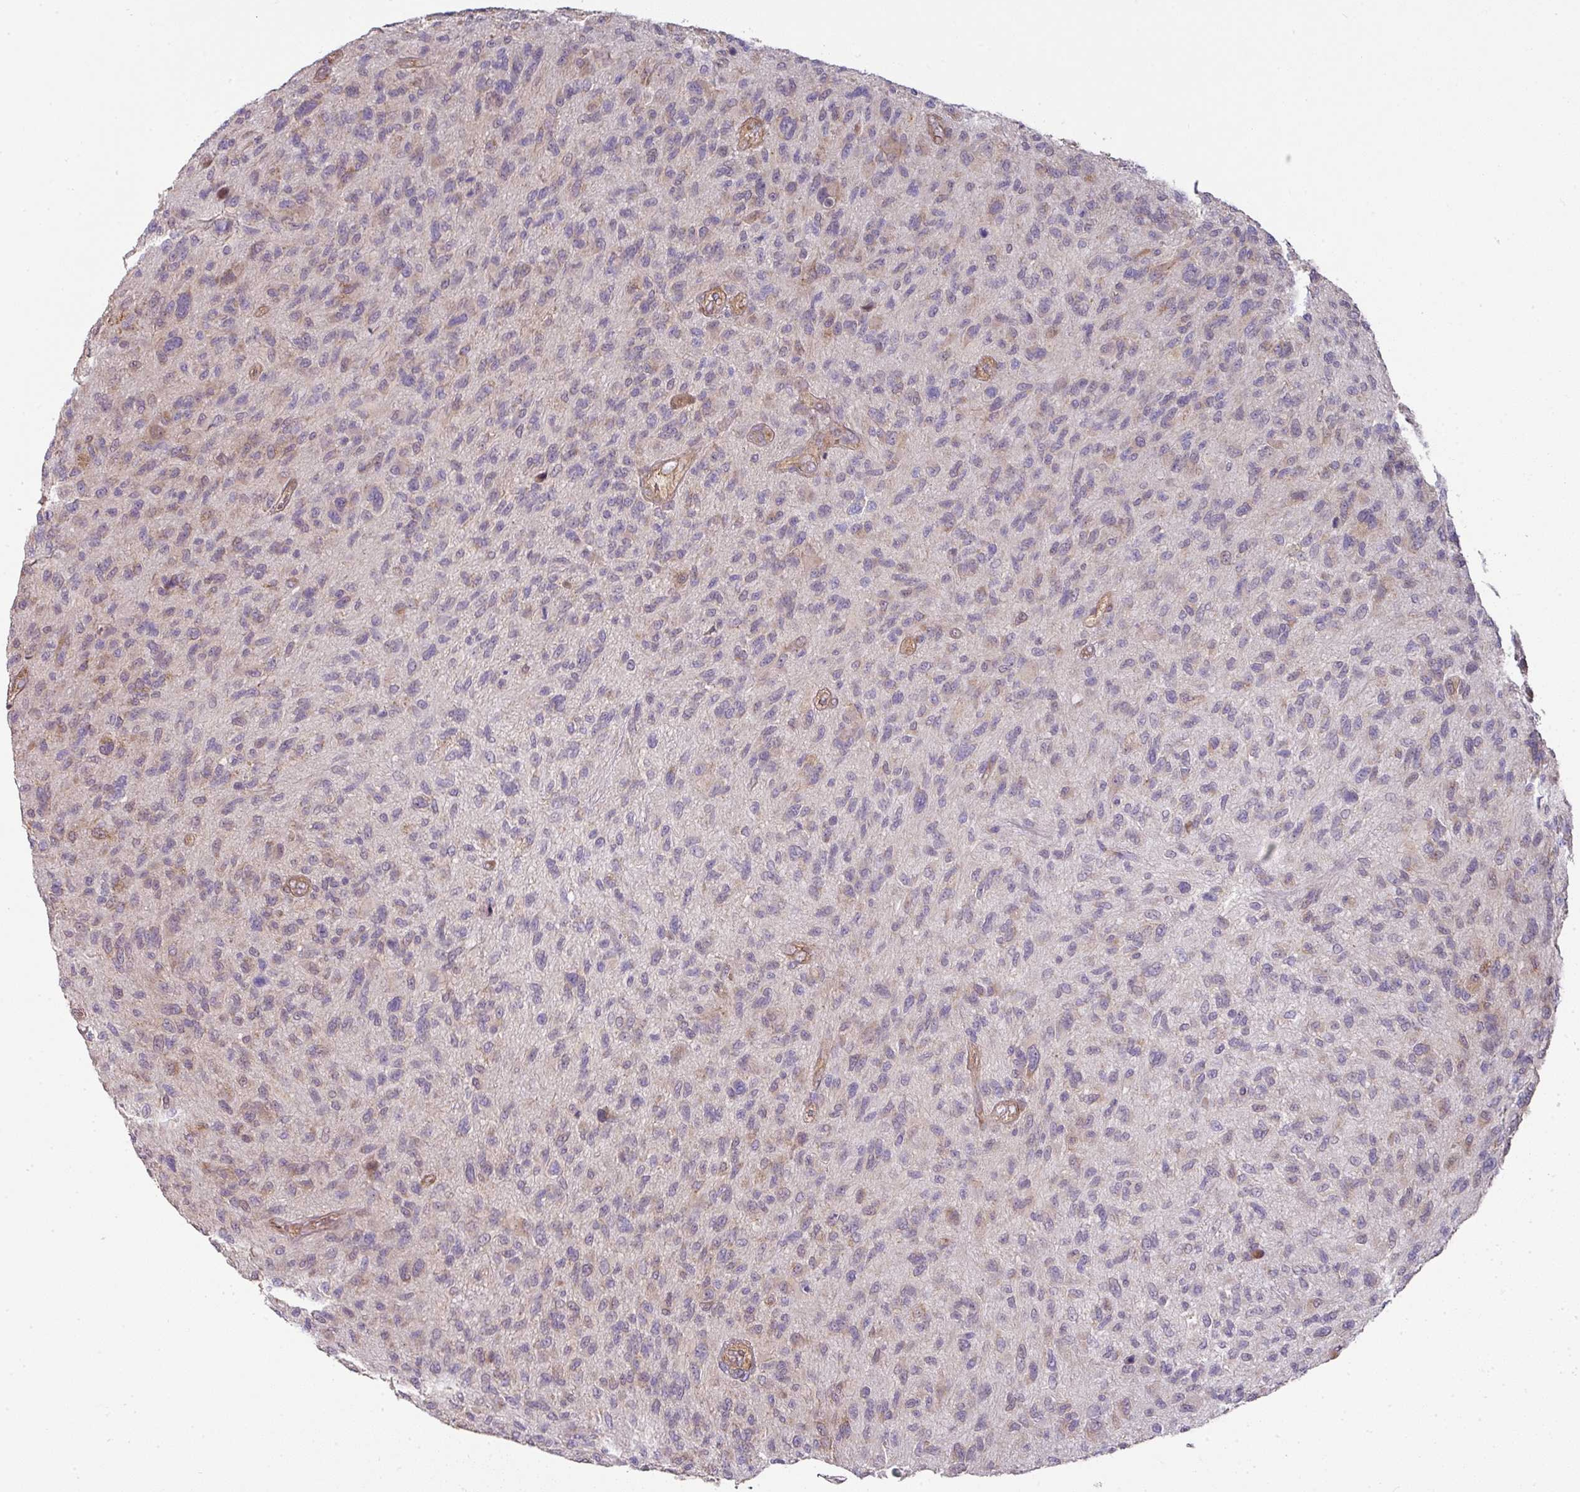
{"staining": {"intensity": "weak", "quantity": "<25%", "location": "cytoplasmic/membranous"}, "tissue": "glioma", "cell_type": "Tumor cells", "image_type": "cancer", "snomed": [{"axis": "morphology", "description": "Glioma, malignant, High grade"}, {"axis": "topography", "description": "Brain"}], "caption": "This is a image of immunohistochemistry staining of malignant glioma (high-grade), which shows no expression in tumor cells.", "gene": "STK35", "patient": {"sex": "male", "age": 47}}